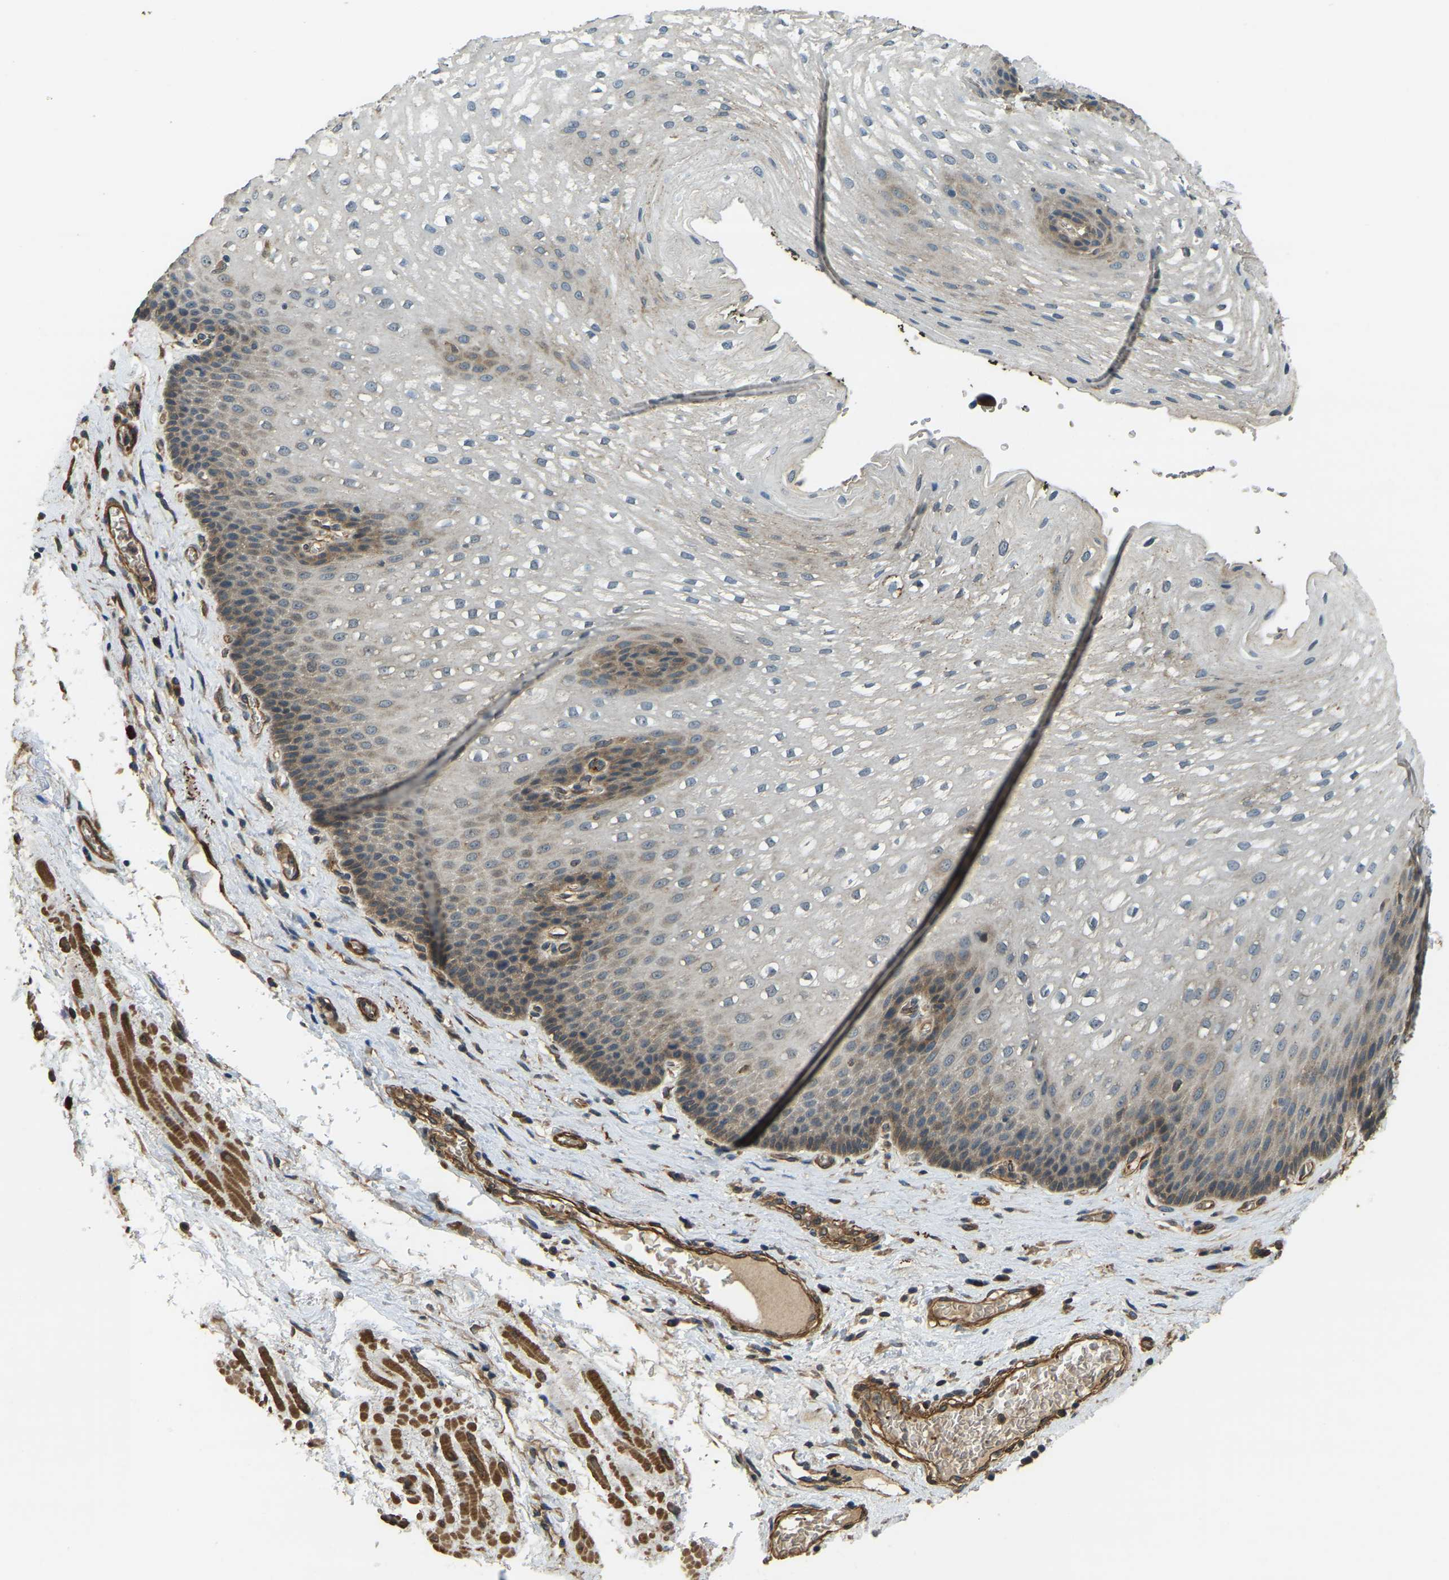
{"staining": {"intensity": "moderate", "quantity": "25%-75%", "location": "cytoplasmic/membranous"}, "tissue": "esophagus", "cell_type": "Squamous epithelial cells", "image_type": "normal", "snomed": [{"axis": "morphology", "description": "Normal tissue, NOS"}, {"axis": "topography", "description": "Esophagus"}], "caption": "Moderate cytoplasmic/membranous positivity is present in approximately 25%-75% of squamous epithelial cells in unremarkable esophagus. The protein is stained brown, and the nuclei are stained in blue (DAB (3,3'-diaminobenzidine) IHC with brightfield microscopy, high magnification).", "gene": "ERGIC1", "patient": {"sex": "male", "age": 48}}